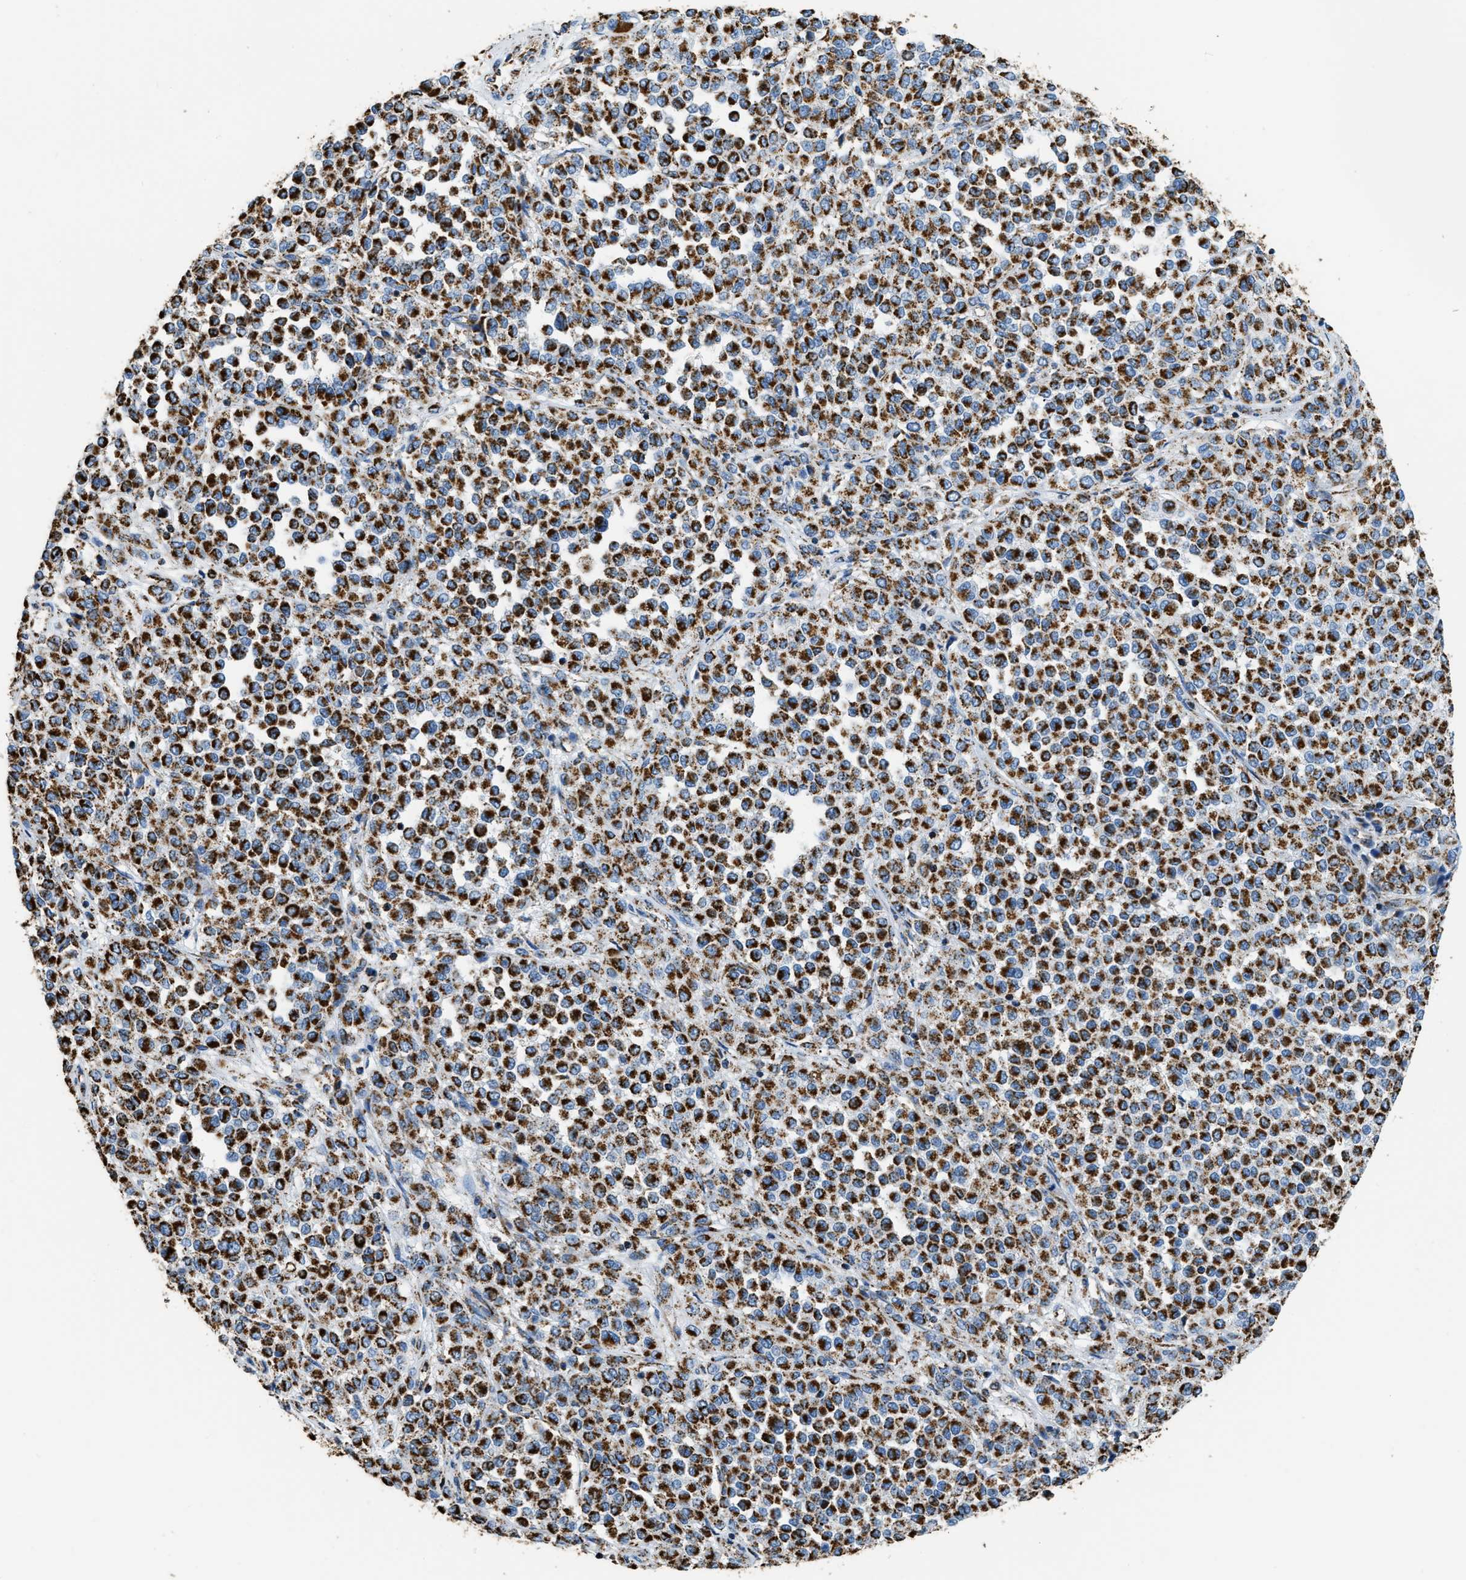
{"staining": {"intensity": "strong", "quantity": ">75%", "location": "cytoplasmic/membranous"}, "tissue": "melanoma", "cell_type": "Tumor cells", "image_type": "cancer", "snomed": [{"axis": "morphology", "description": "Malignant melanoma, Metastatic site"}, {"axis": "topography", "description": "Pancreas"}], "caption": "Protein analysis of melanoma tissue reveals strong cytoplasmic/membranous expression in approximately >75% of tumor cells.", "gene": "IRX6", "patient": {"sex": "female", "age": 30}}